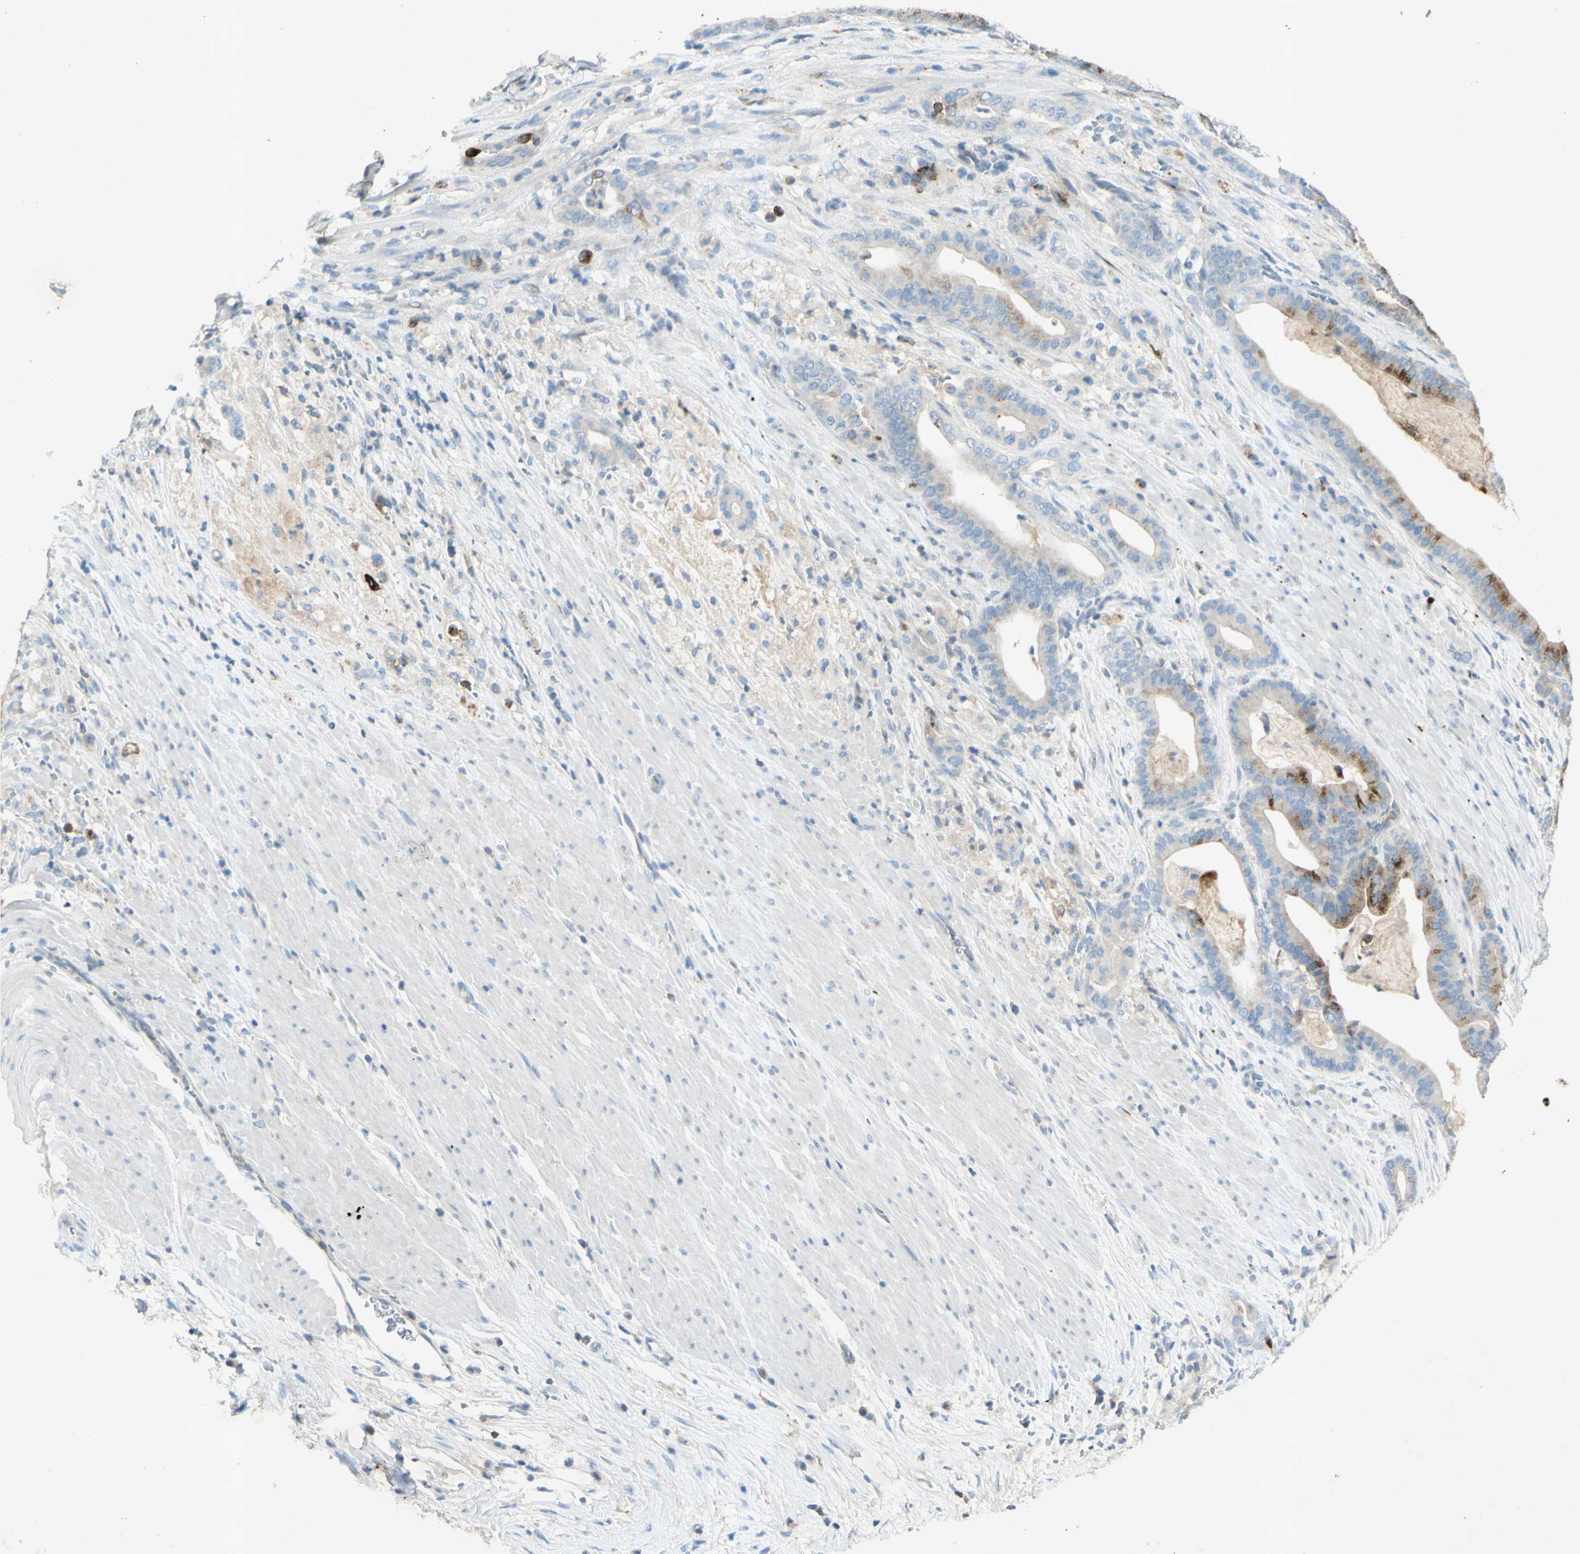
{"staining": {"intensity": "strong", "quantity": "<25%", "location": "cytoplasmic/membranous"}, "tissue": "pancreatic cancer", "cell_type": "Tumor cells", "image_type": "cancer", "snomed": [{"axis": "morphology", "description": "Adenocarcinoma, NOS"}, {"axis": "topography", "description": "Pancreas"}], "caption": "Protein expression analysis of adenocarcinoma (pancreatic) exhibits strong cytoplasmic/membranous staining in about <25% of tumor cells.", "gene": "GDF15", "patient": {"sex": "male", "age": 63}}